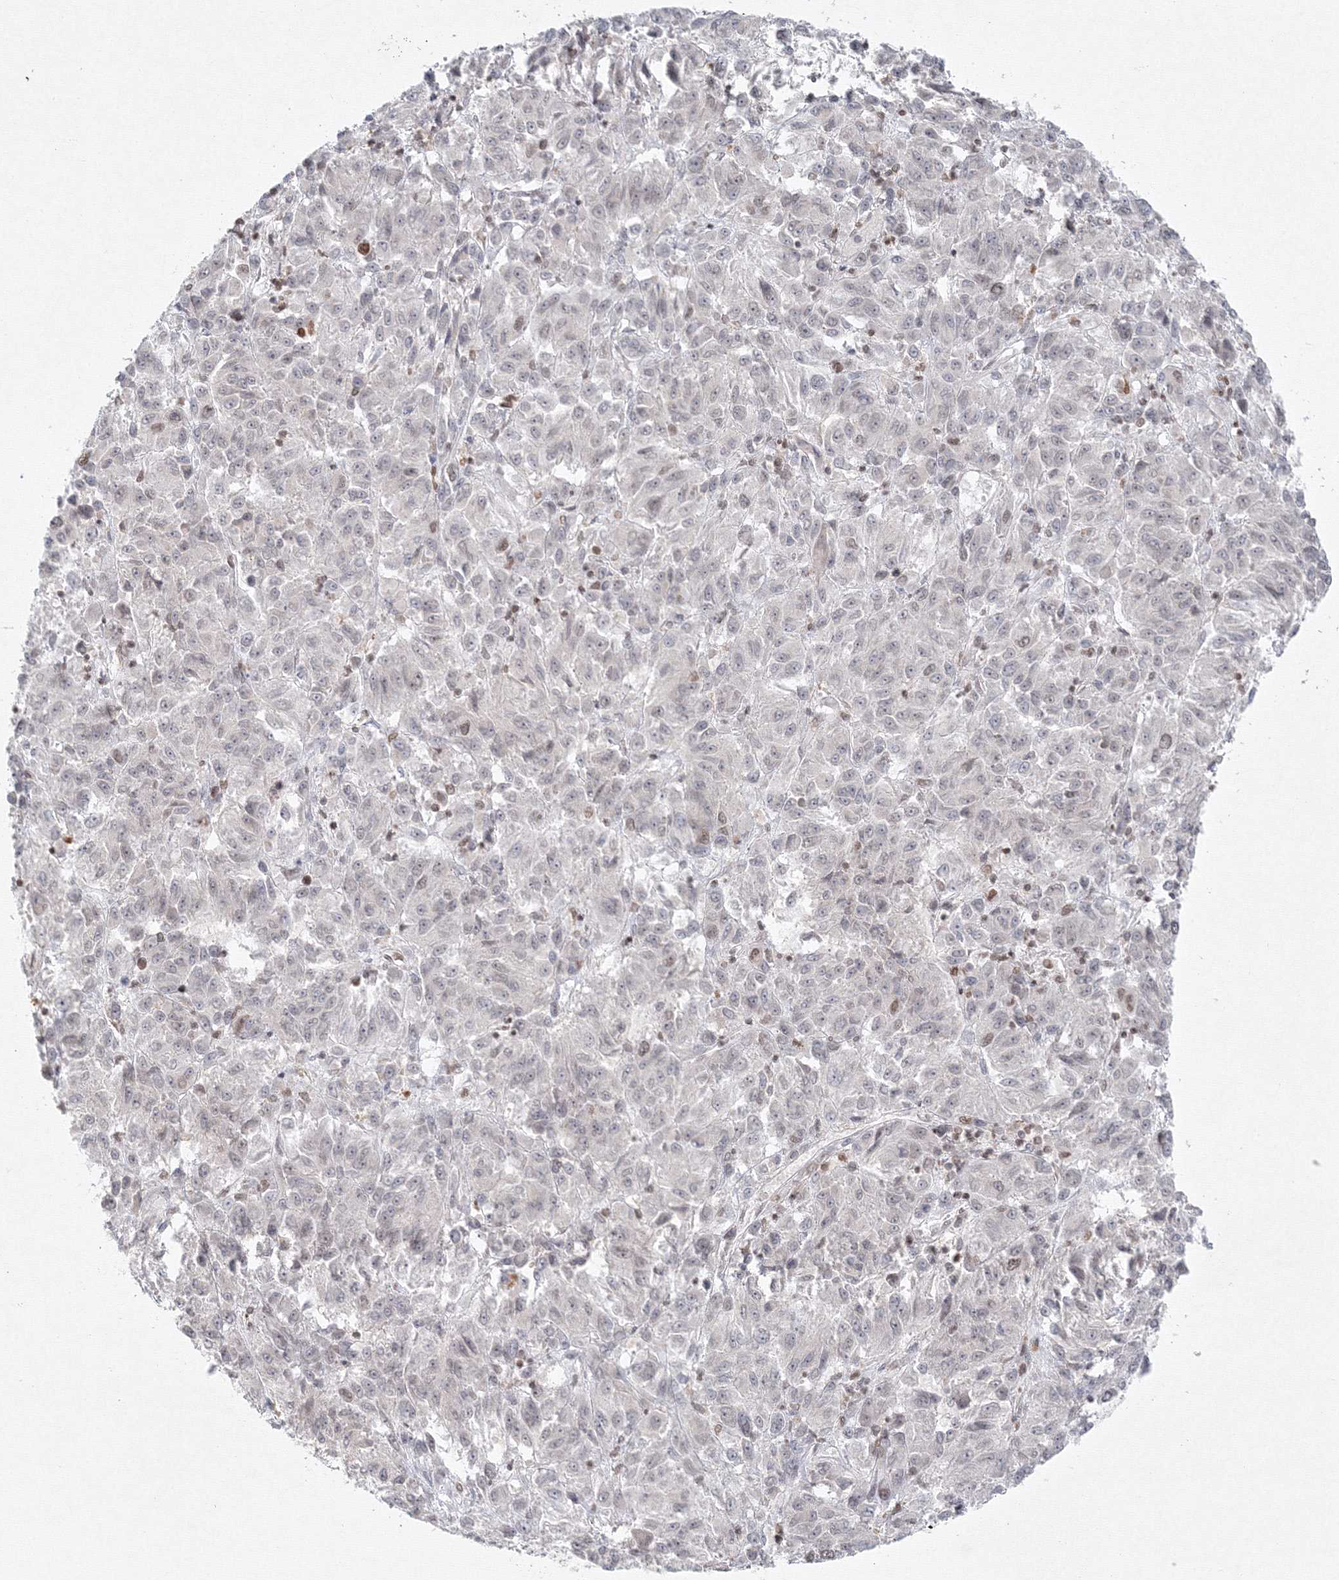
{"staining": {"intensity": "negative", "quantity": "none", "location": "none"}, "tissue": "melanoma", "cell_type": "Tumor cells", "image_type": "cancer", "snomed": [{"axis": "morphology", "description": "Malignant melanoma, Metastatic site"}, {"axis": "topography", "description": "Lung"}], "caption": "There is no significant staining in tumor cells of malignant melanoma (metastatic site).", "gene": "KIF4A", "patient": {"sex": "male", "age": 64}}